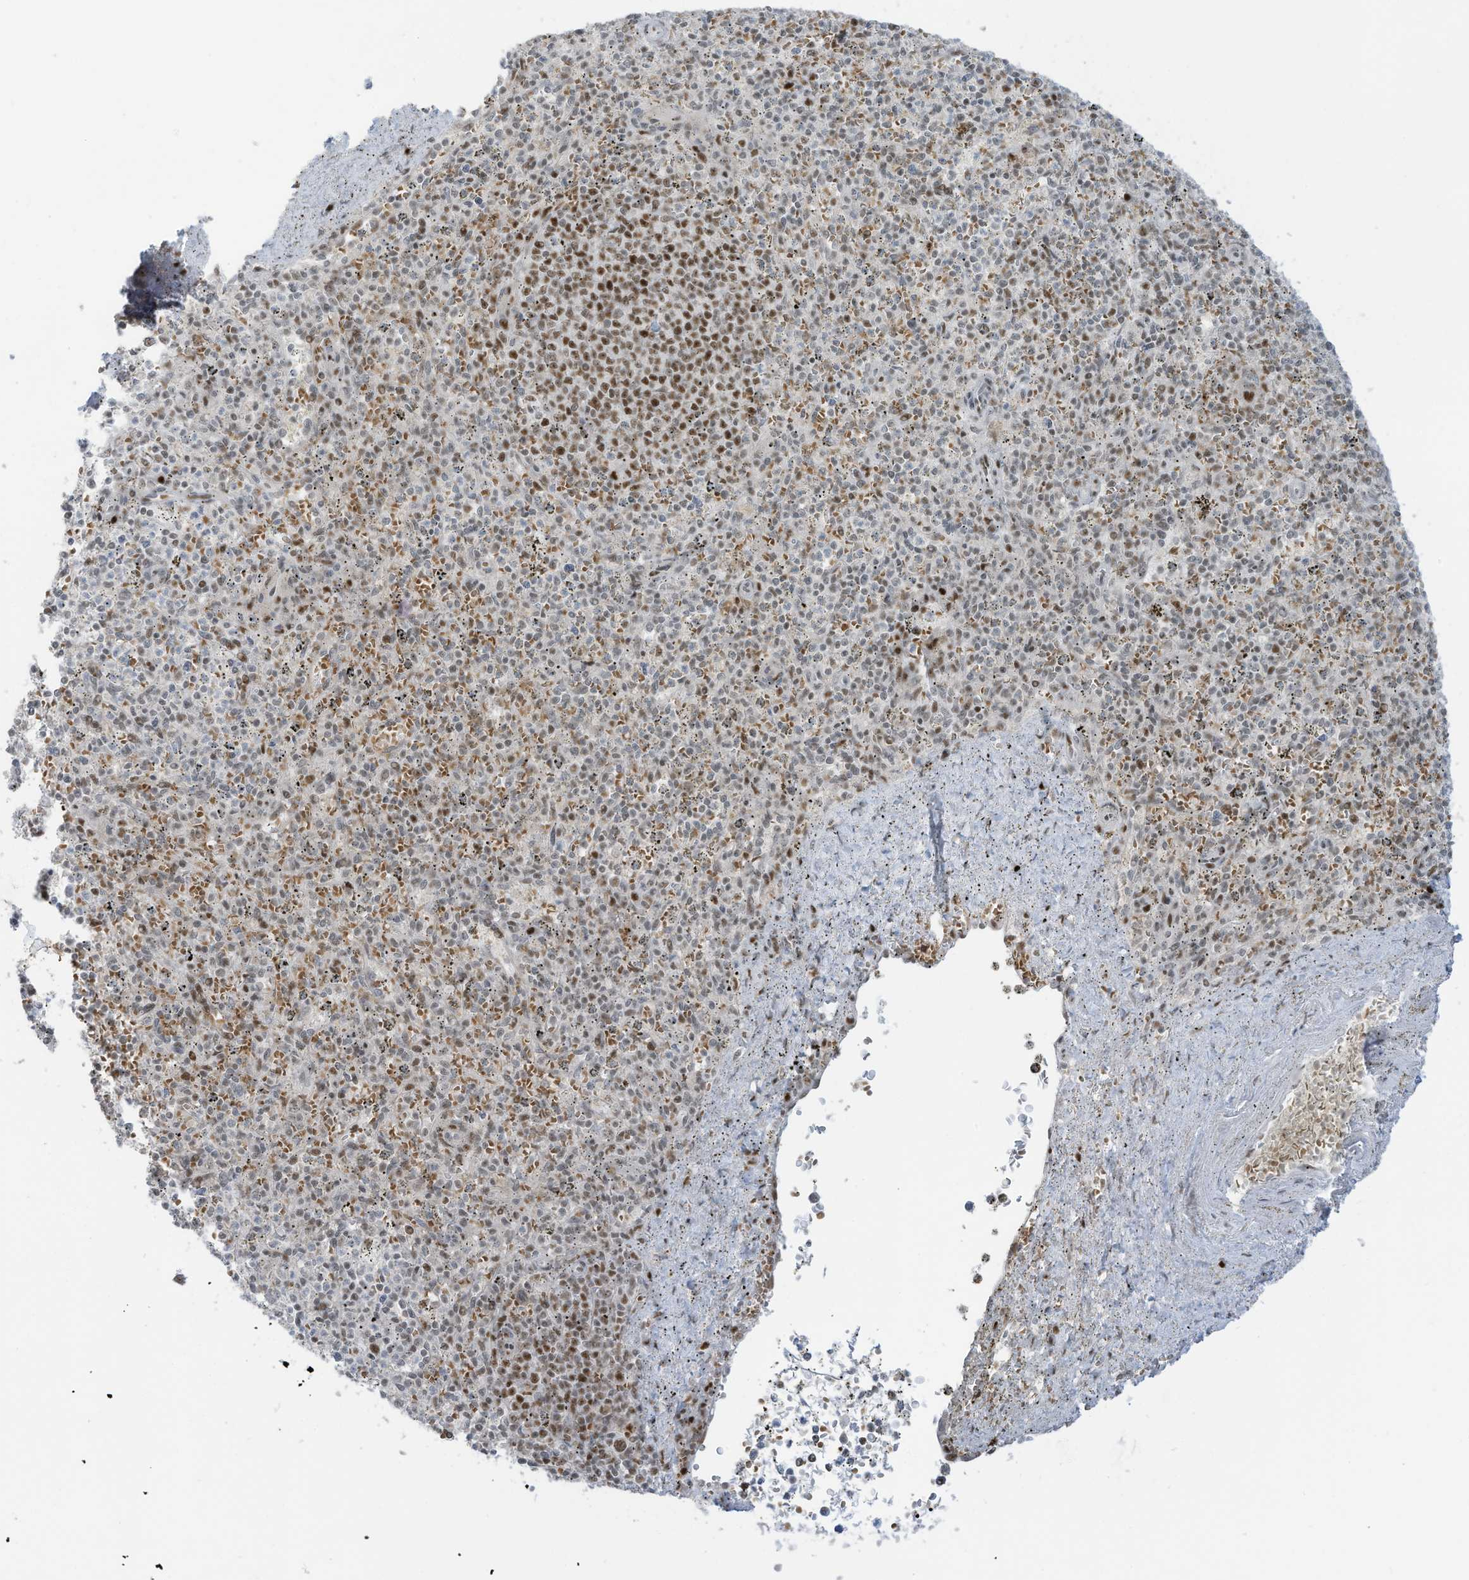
{"staining": {"intensity": "negative", "quantity": "none", "location": "none"}, "tissue": "spleen", "cell_type": "Cells in red pulp", "image_type": "normal", "snomed": [{"axis": "morphology", "description": "Normal tissue, NOS"}, {"axis": "topography", "description": "Spleen"}], "caption": "Immunohistochemistry (IHC) photomicrograph of benign human spleen stained for a protein (brown), which reveals no staining in cells in red pulp.", "gene": "ZCWPW2", "patient": {"sex": "male", "age": 72}}